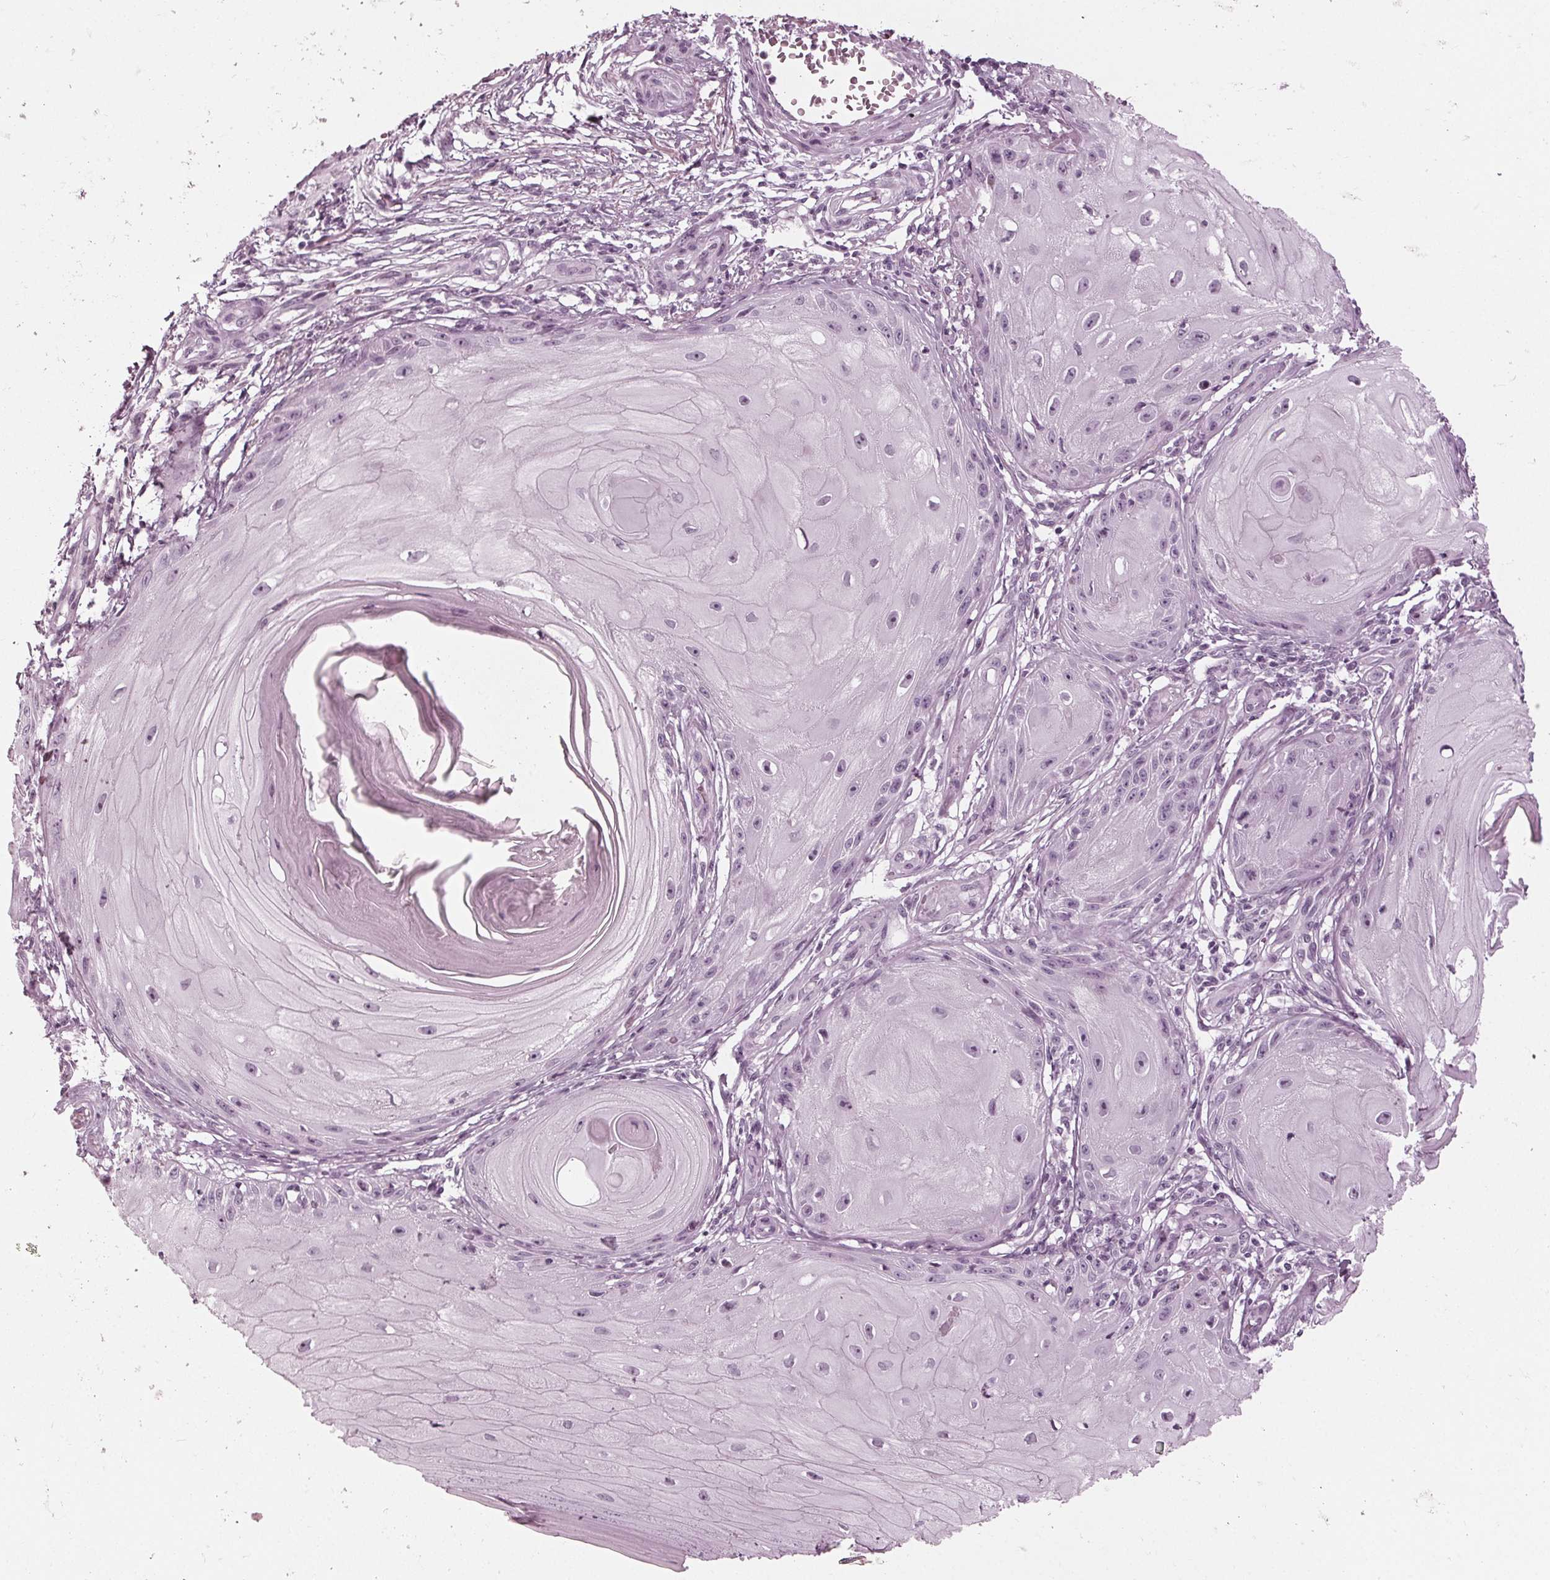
{"staining": {"intensity": "negative", "quantity": "none", "location": "none"}, "tissue": "skin cancer", "cell_type": "Tumor cells", "image_type": "cancer", "snomed": [{"axis": "morphology", "description": "Squamous cell carcinoma, NOS"}, {"axis": "topography", "description": "Skin"}], "caption": "Protein analysis of squamous cell carcinoma (skin) demonstrates no significant expression in tumor cells.", "gene": "KRT28", "patient": {"sex": "female", "age": 77}}